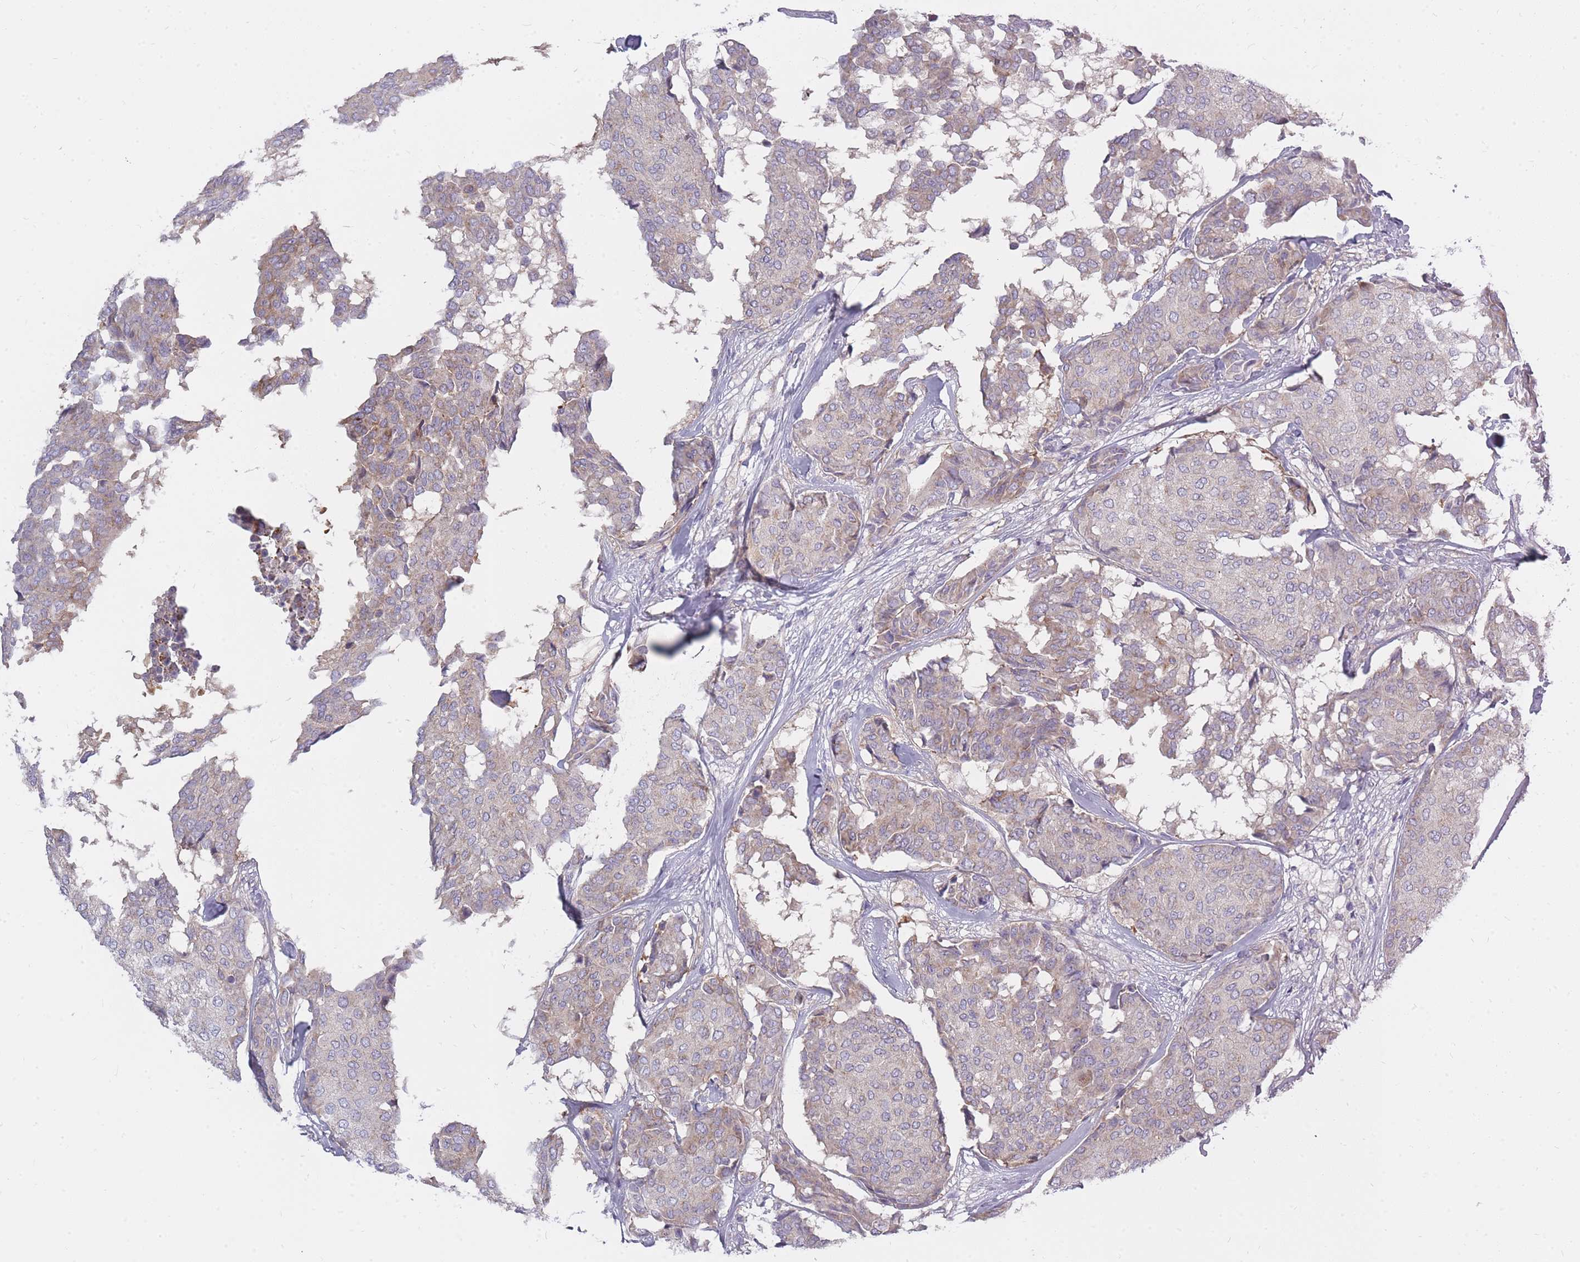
{"staining": {"intensity": "weak", "quantity": "<25%", "location": "cytoplasmic/membranous"}, "tissue": "breast cancer", "cell_type": "Tumor cells", "image_type": "cancer", "snomed": [{"axis": "morphology", "description": "Duct carcinoma"}, {"axis": "topography", "description": "Breast"}], "caption": "This is an immunohistochemistry image of breast cancer (infiltrating ductal carcinoma). There is no expression in tumor cells.", "gene": "ALKBH4", "patient": {"sex": "female", "age": 75}}